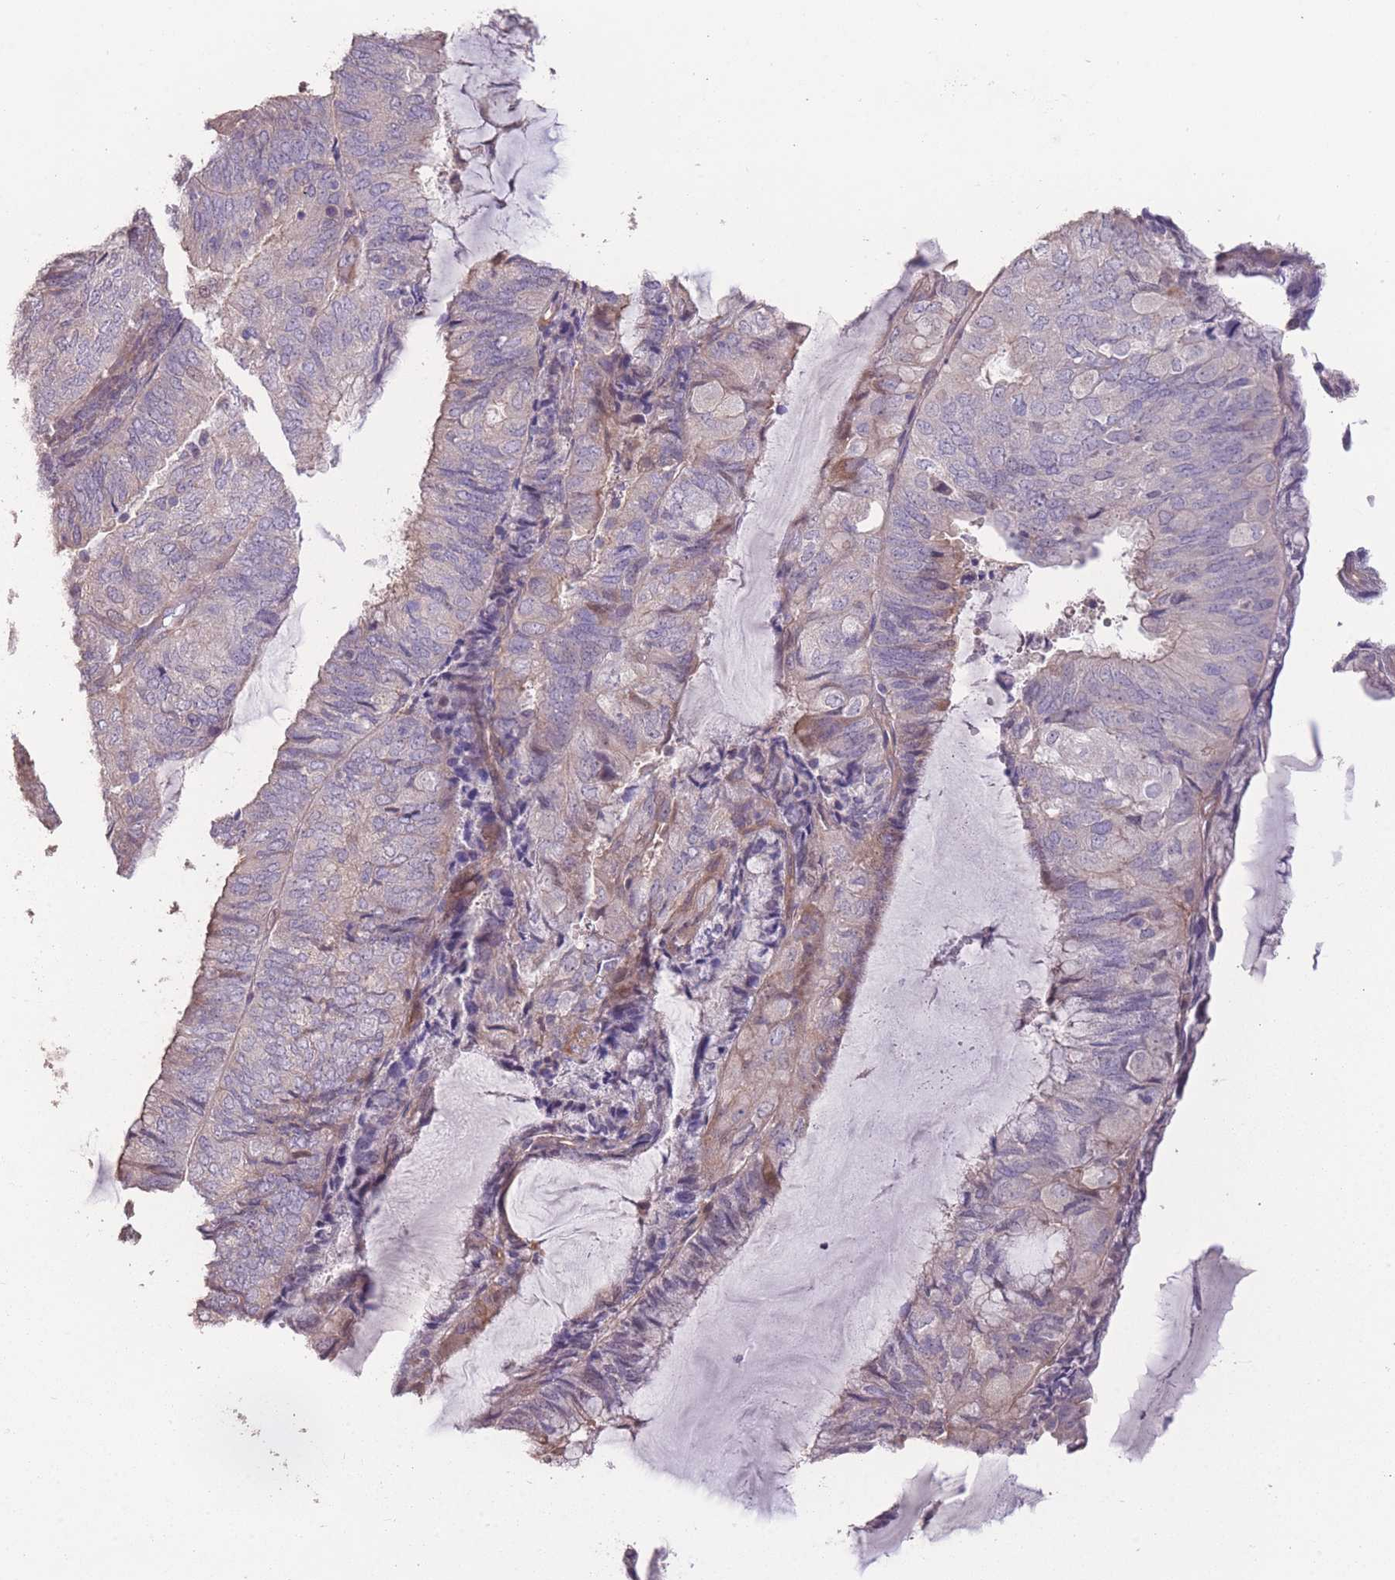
{"staining": {"intensity": "weak", "quantity": "<25%", "location": "cytoplasmic/membranous"}, "tissue": "endometrial cancer", "cell_type": "Tumor cells", "image_type": "cancer", "snomed": [{"axis": "morphology", "description": "Adenocarcinoma, NOS"}, {"axis": "topography", "description": "Endometrium"}], "caption": "The immunohistochemistry (IHC) histopathology image has no significant positivity in tumor cells of endometrial cancer tissue.", "gene": "RSPH10B", "patient": {"sex": "female", "age": 81}}